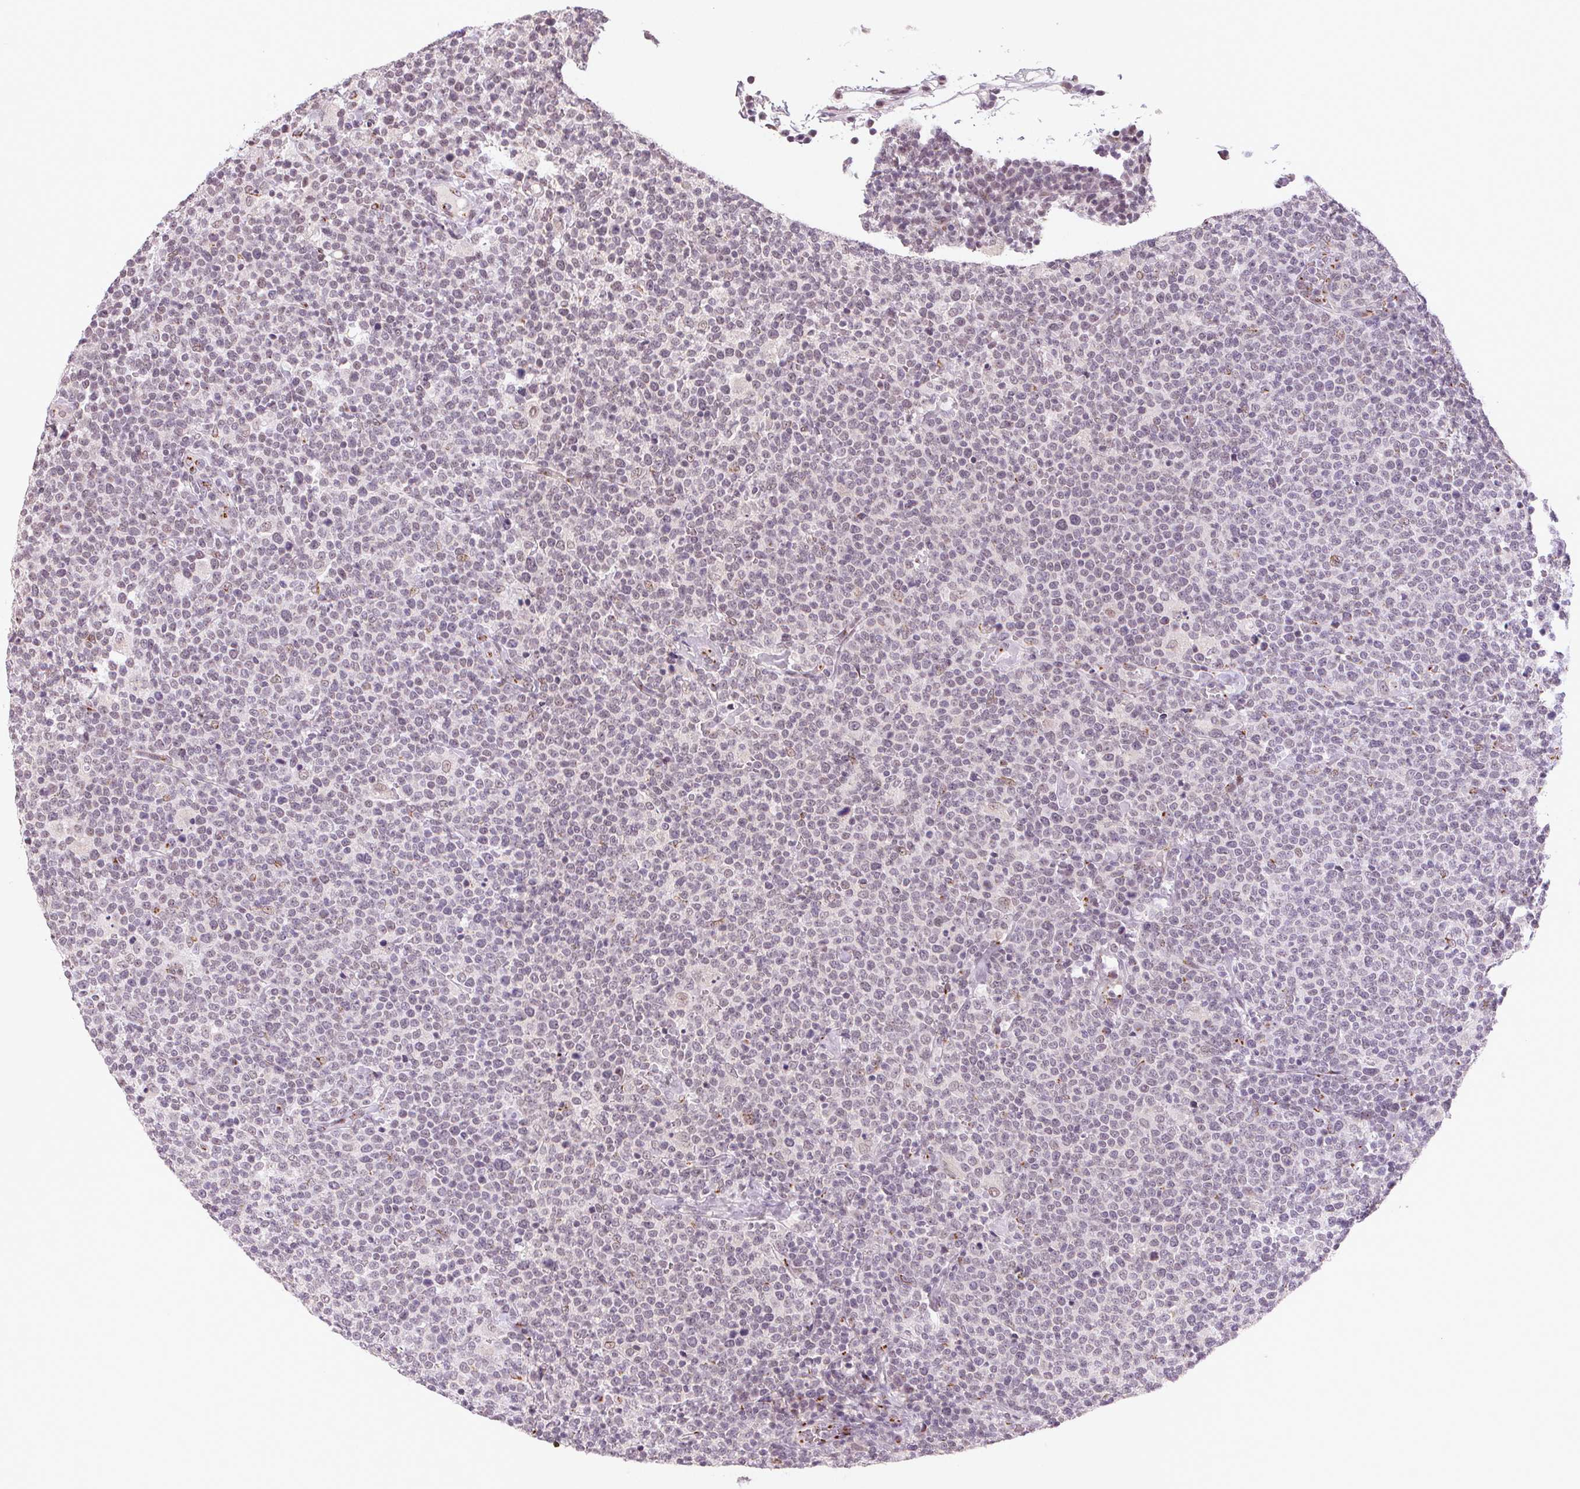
{"staining": {"intensity": "weak", "quantity": "<25%", "location": "cytoplasmic/membranous"}, "tissue": "lymphoma", "cell_type": "Tumor cells", "image_type": "cancer", "snomed": [{"axis": "morphology", "description": "Malignant lymphoma, non-Hodgkin's type, High grade"}, {"axis": "topography", "description": "Lymph node"}], "caption": "DAB immunohistochemical staining of malignant lymphoma, non-Hodgkin's type (high-grade) displays no significant expression in tumor cells.", "gene": "RAB22A", "patient": {"sex": "male", "age": 61}}